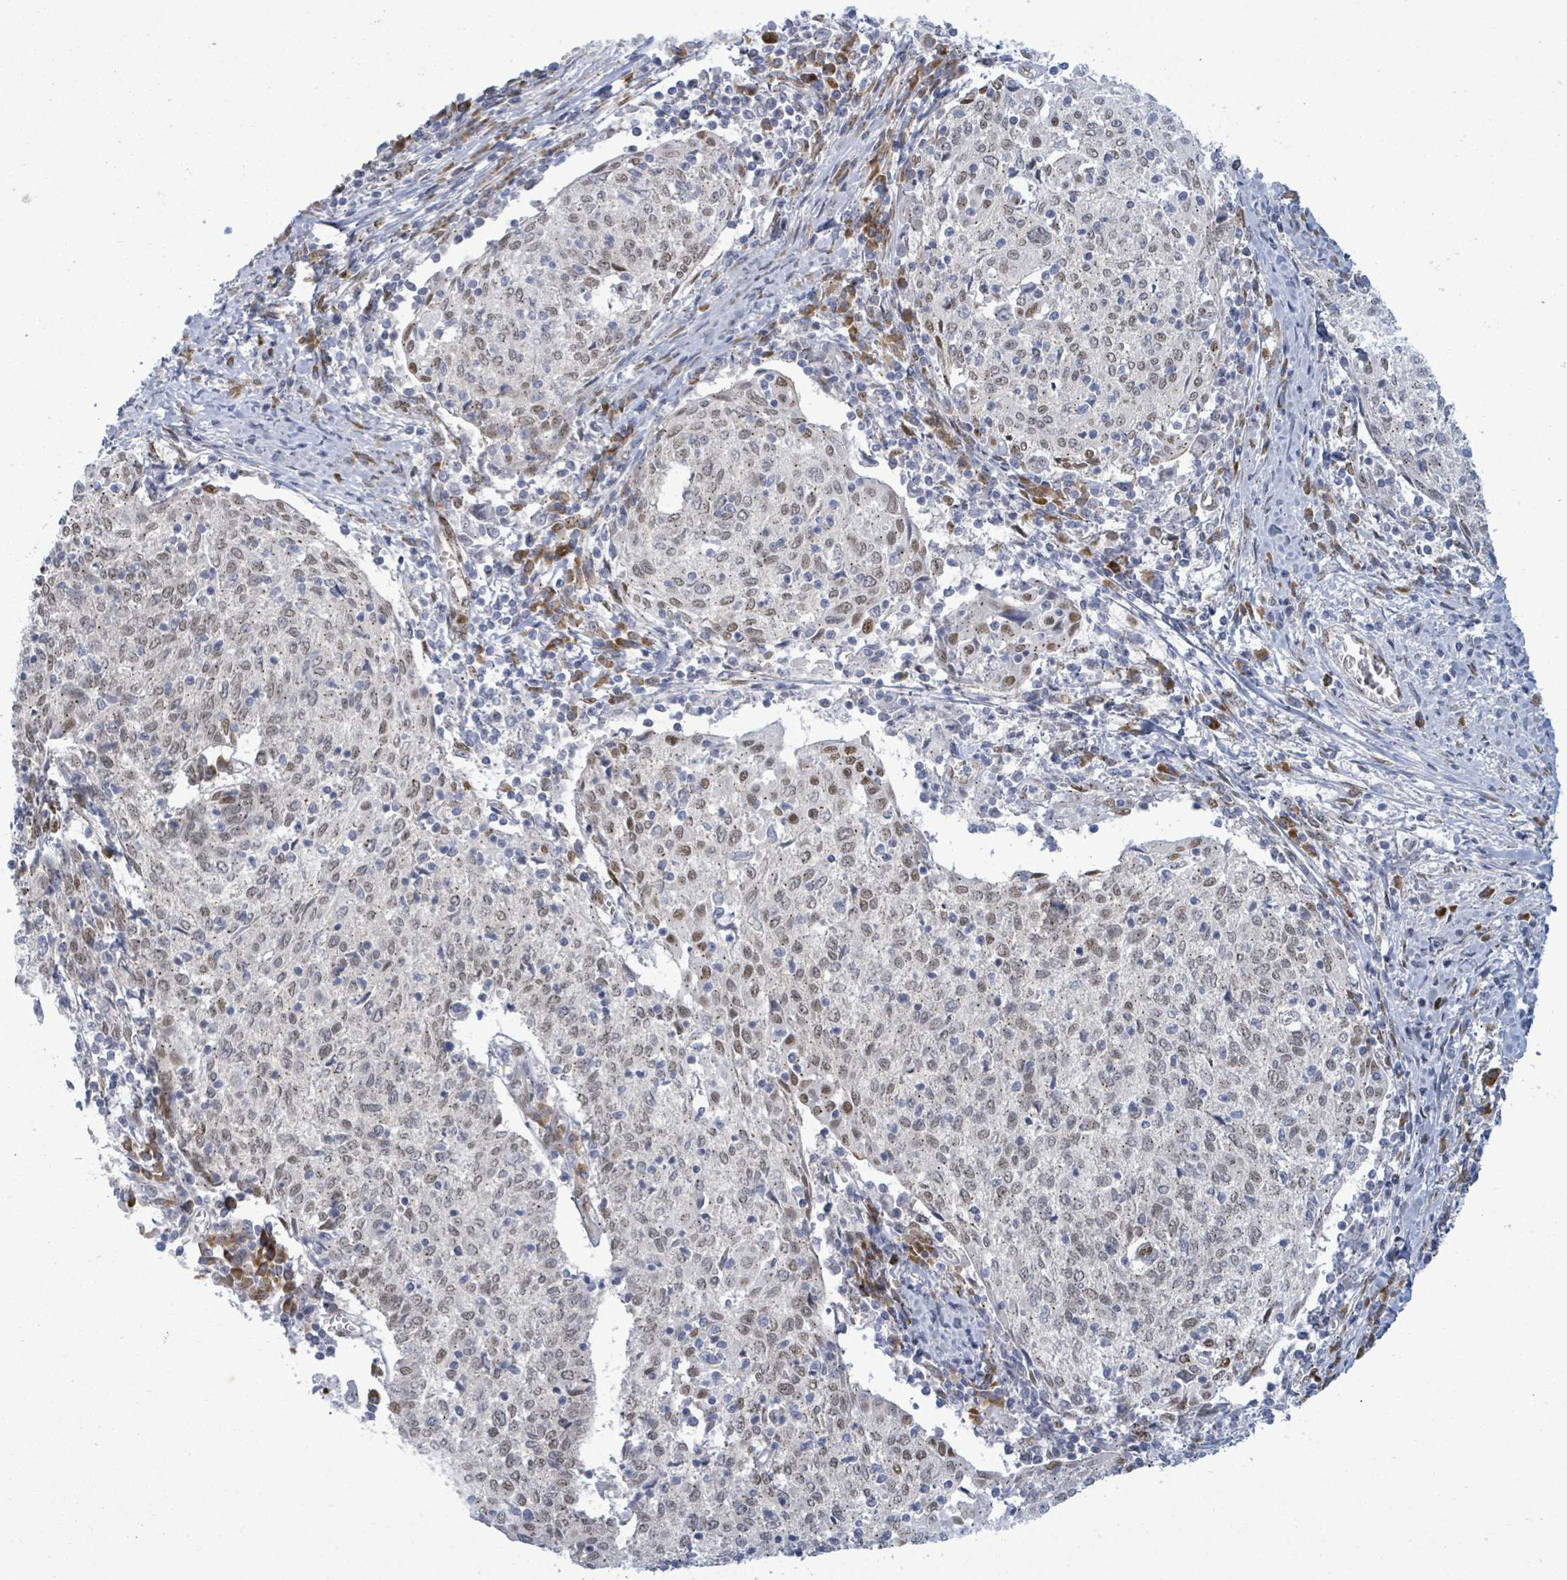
{"staining": {"intensity": "moderate", "quantity": "25%-75%", "location": "nuclear"}, "tissue": "cervical cancer", "cell_type": "Tumor cells", "image_type": "cancer", "snomed": [{"axis": "morphology", "description": "Squamous cell carcinoma, NOS"}, {"axis": "topography", "description": "Cervix"}], "caption": "IHC of cervical squamous cell carcinoma shows medium levels of moderate nuclear expression in approximately 25%-75% of tumor cells.", "gene": "TUSC1", "patient": {"sex": "female", "age": 52}}